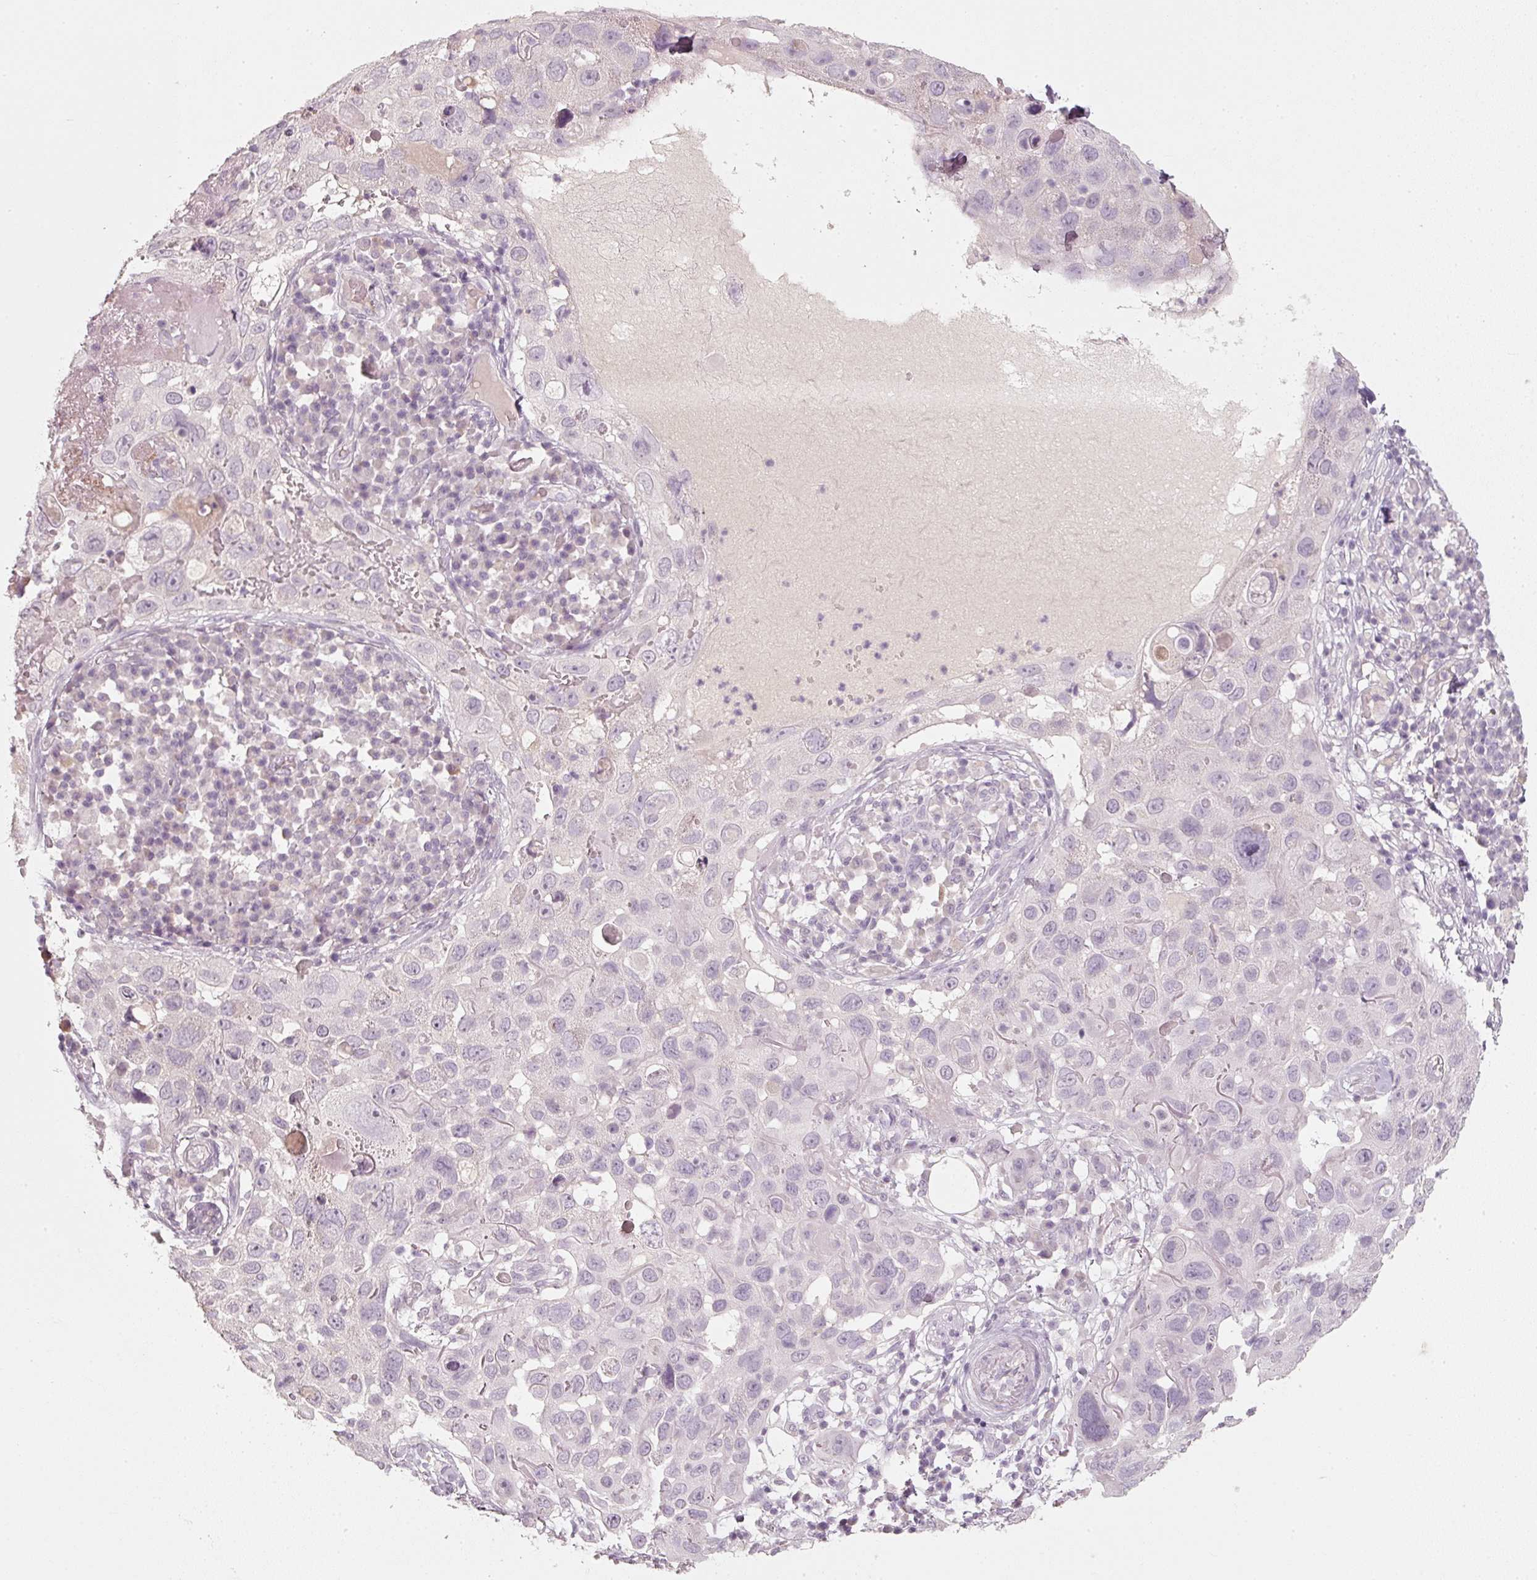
{"staining": {"intensity": "negative", "quantity": "none", "location": "none"}, "tissue": "skin cancer", "cell_type": "Tumor cells", "image_type": "cancer", "snomed": [{"axis": "morphology", "description": "Squamous cell carcinoma in situ, NOS"}, {"axis": "morphology", "description": "Squamous cell carcinoma, NOS"}, {"axis": "topography", "description": "Skin"}], "caption": "A high-resolution micrograph shows immunohistochemistry staining of skin cancer, which displays no significant positivity in tumor cells.", "gene": "STEAP1", "patient": {"sex": "male", "age": 93}}